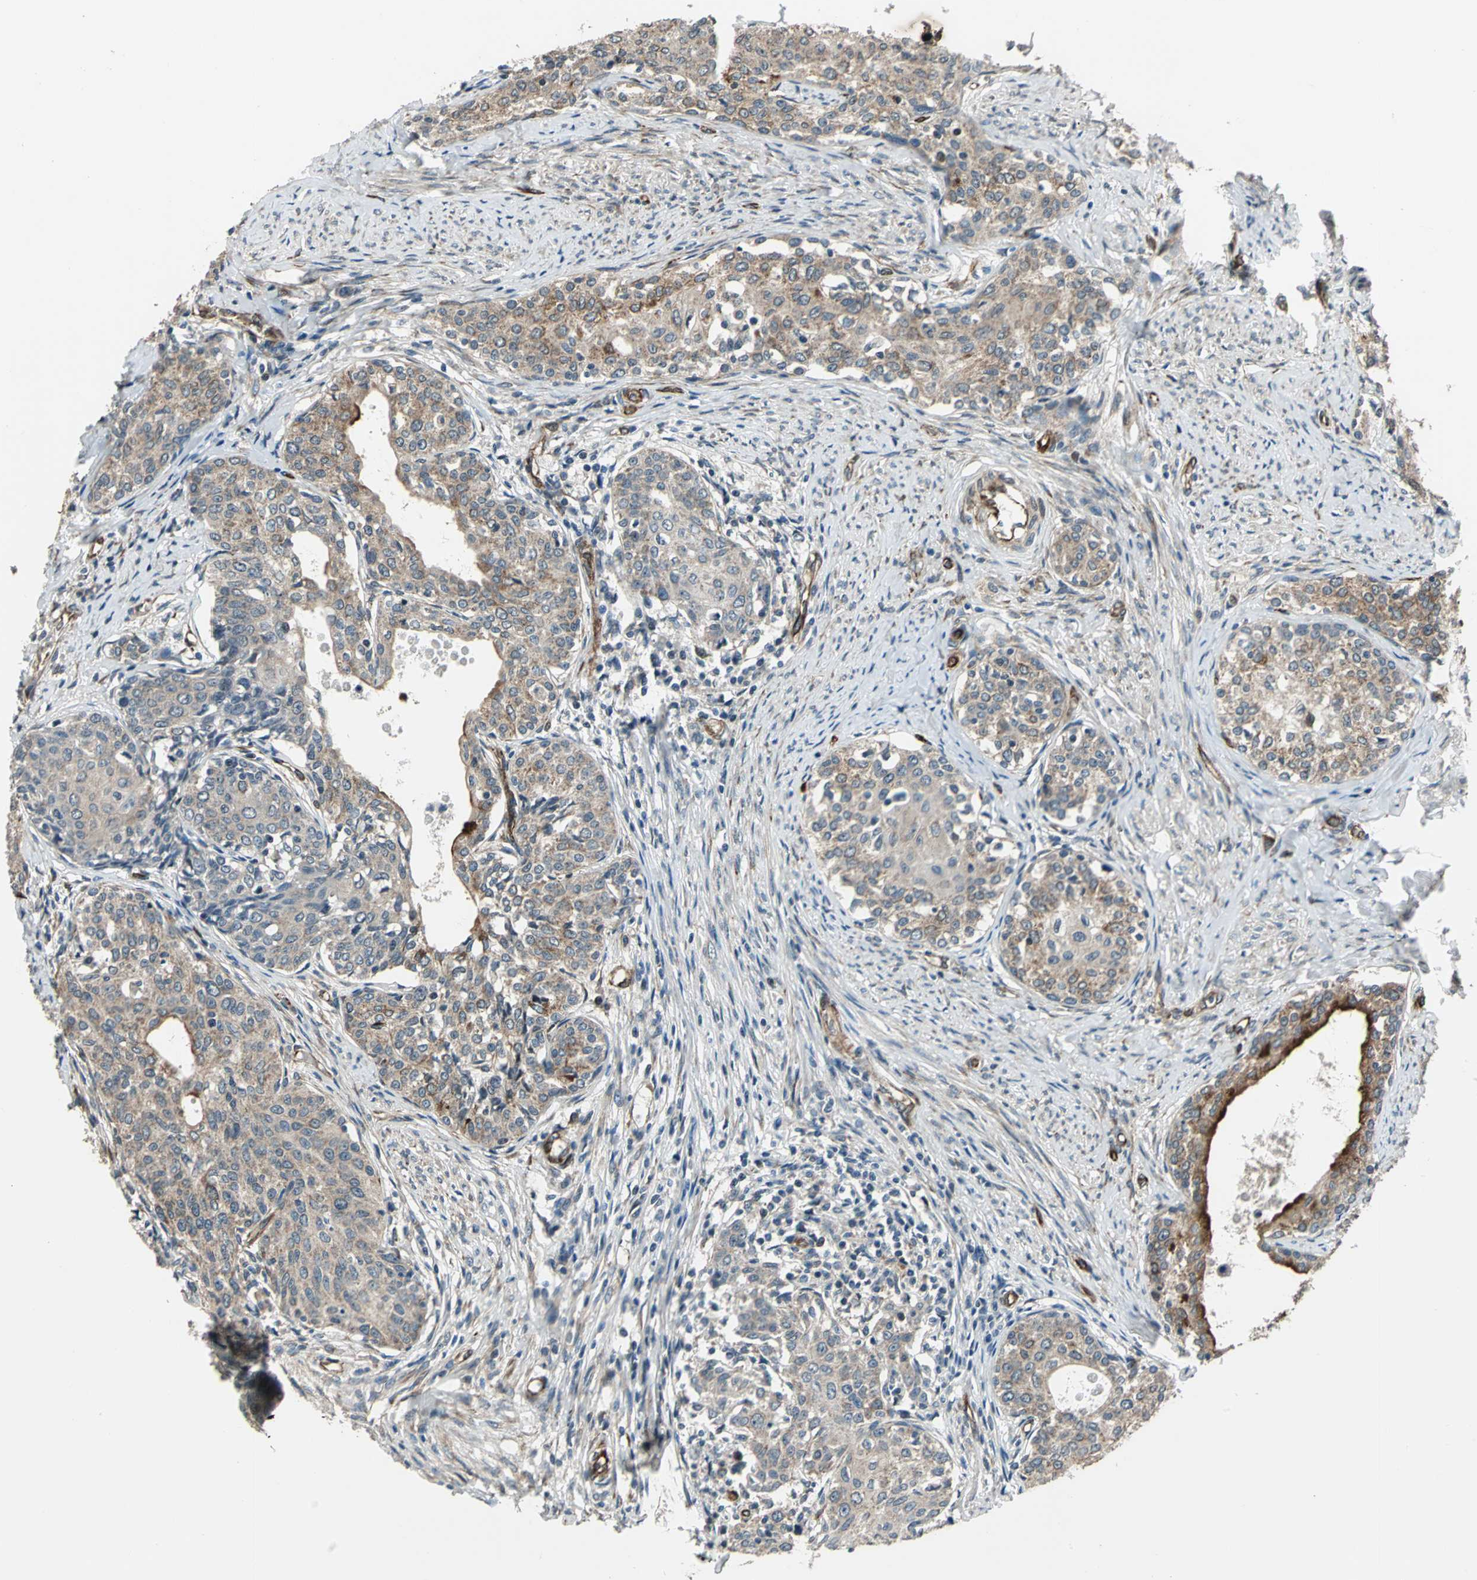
{"staining": {"intensity": "moderate", "quantity": ">75%", "location": "cytoplasmic/membranous"}, "tissue": "cervical cancer", "cell_type": "Tumor cells", "image_type": "cancer", "snomed": [{"axis": "morphology", "description": "Squamous cell carcinoma, NOS"}, {"axis": "morphology", "description": "Adenocarcinoma, NOS"}, {"axis": "topography", "description": "Cervix"}], "caption": "Protein expression analysis of cervical cancer displays moderate cytoplasmic/membranous positivity in approximately >75% of tumor cells.", "gene": "EXD2", "patient": {"sex": "female", "age": 52}}